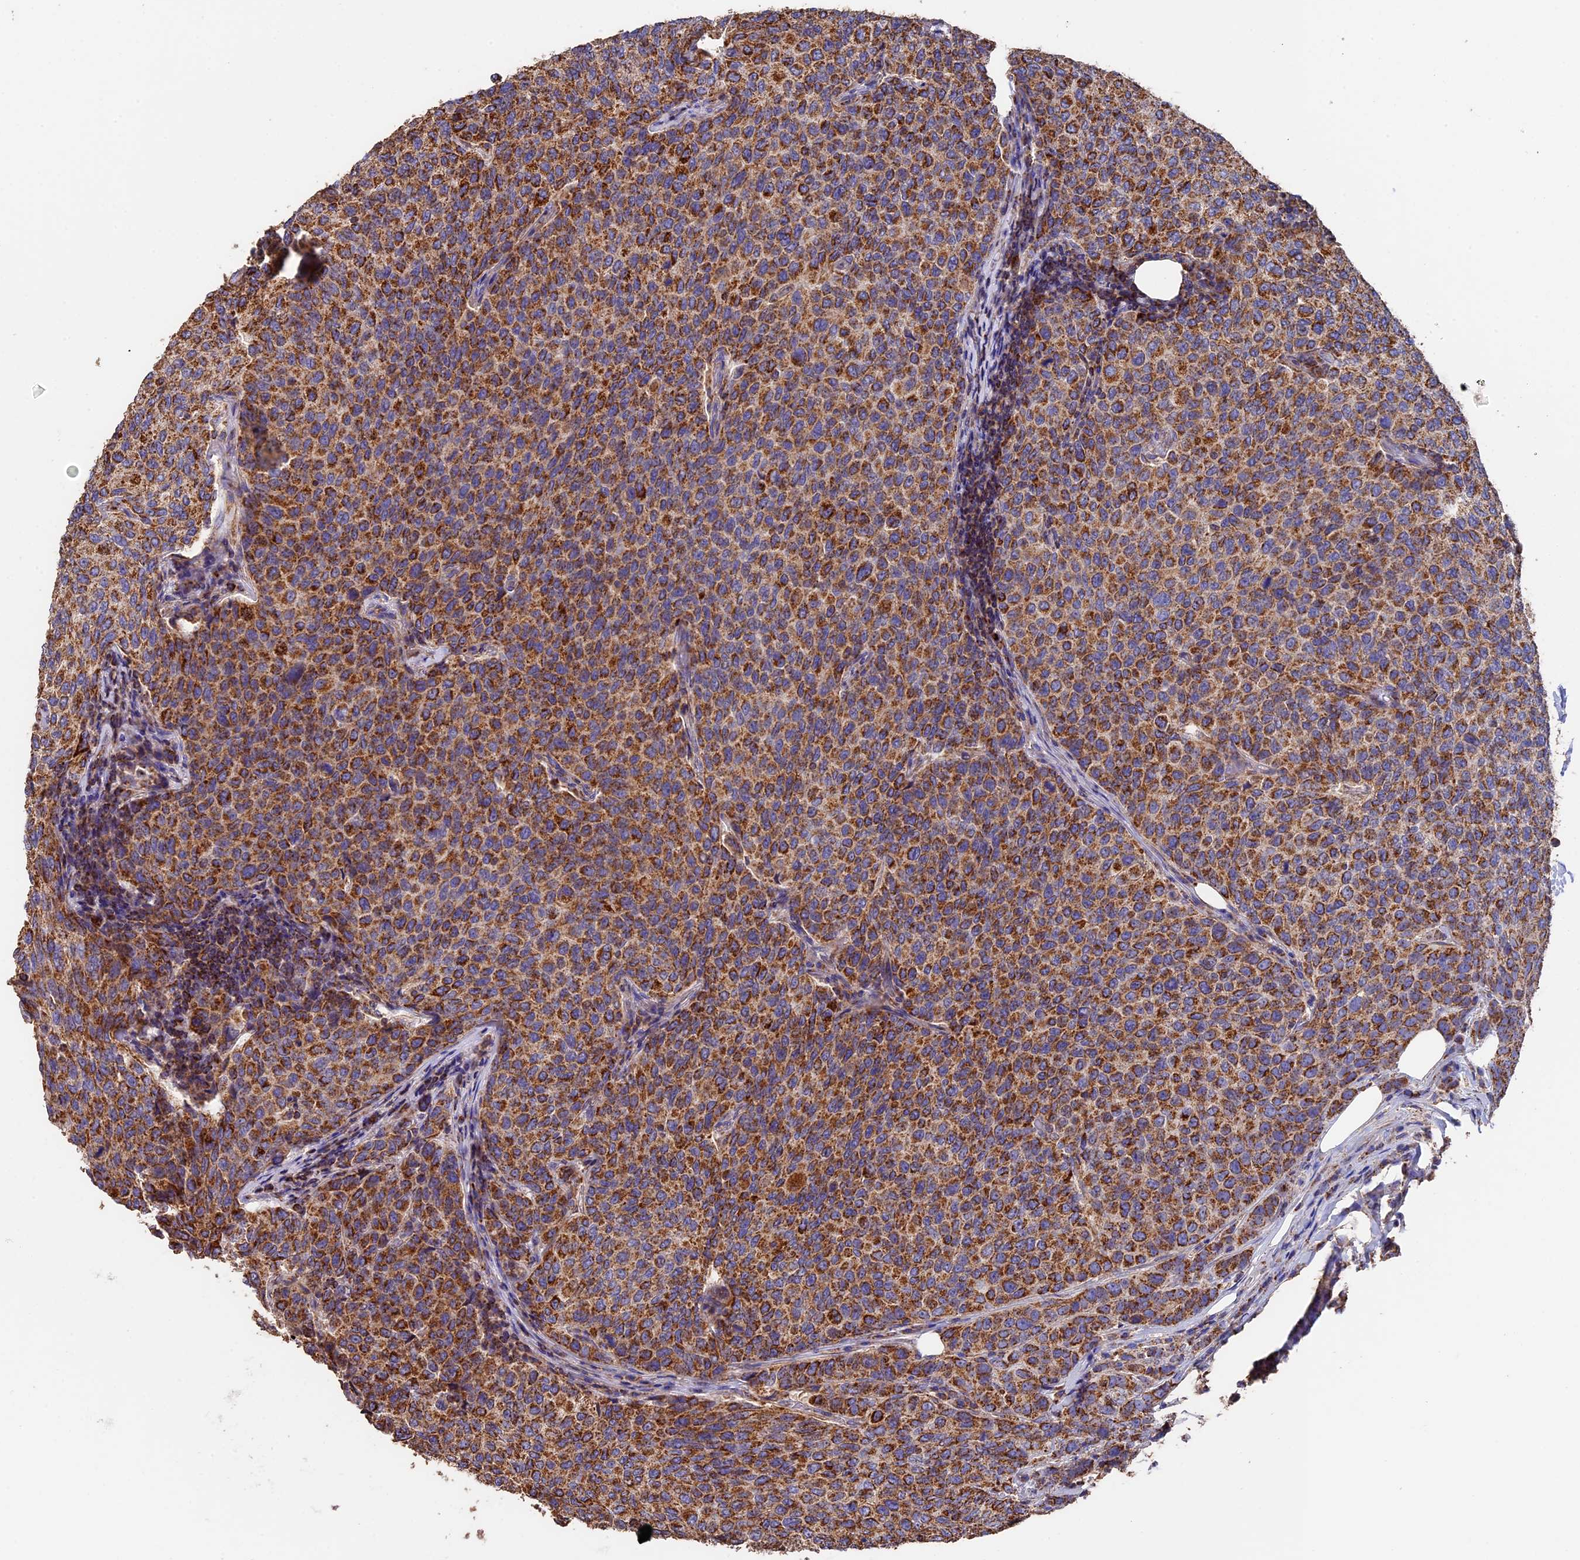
{"staining": {"intensity": "strong", "quantity": ">75%", "location": "cytoplasmic/membranous"}, "tissue": "breast cancer", "cell_type": "Tumor cells", "image_type": "cancer", "snomed": [{"axis": "morphology", "description": "Duct carcinoma"}, {"axis": "topography", "description": "Breast"}], "caption": "DAB (3,3'-diaminobenzidine) immunohistochemical staining of breast intraductal carcinoma demonstrates strong cytoplasmic/membranous protein positivity in about >75% of tumor cells.", "gene": "ADAT1", "patient": {"sex": "female", "age": 55}}